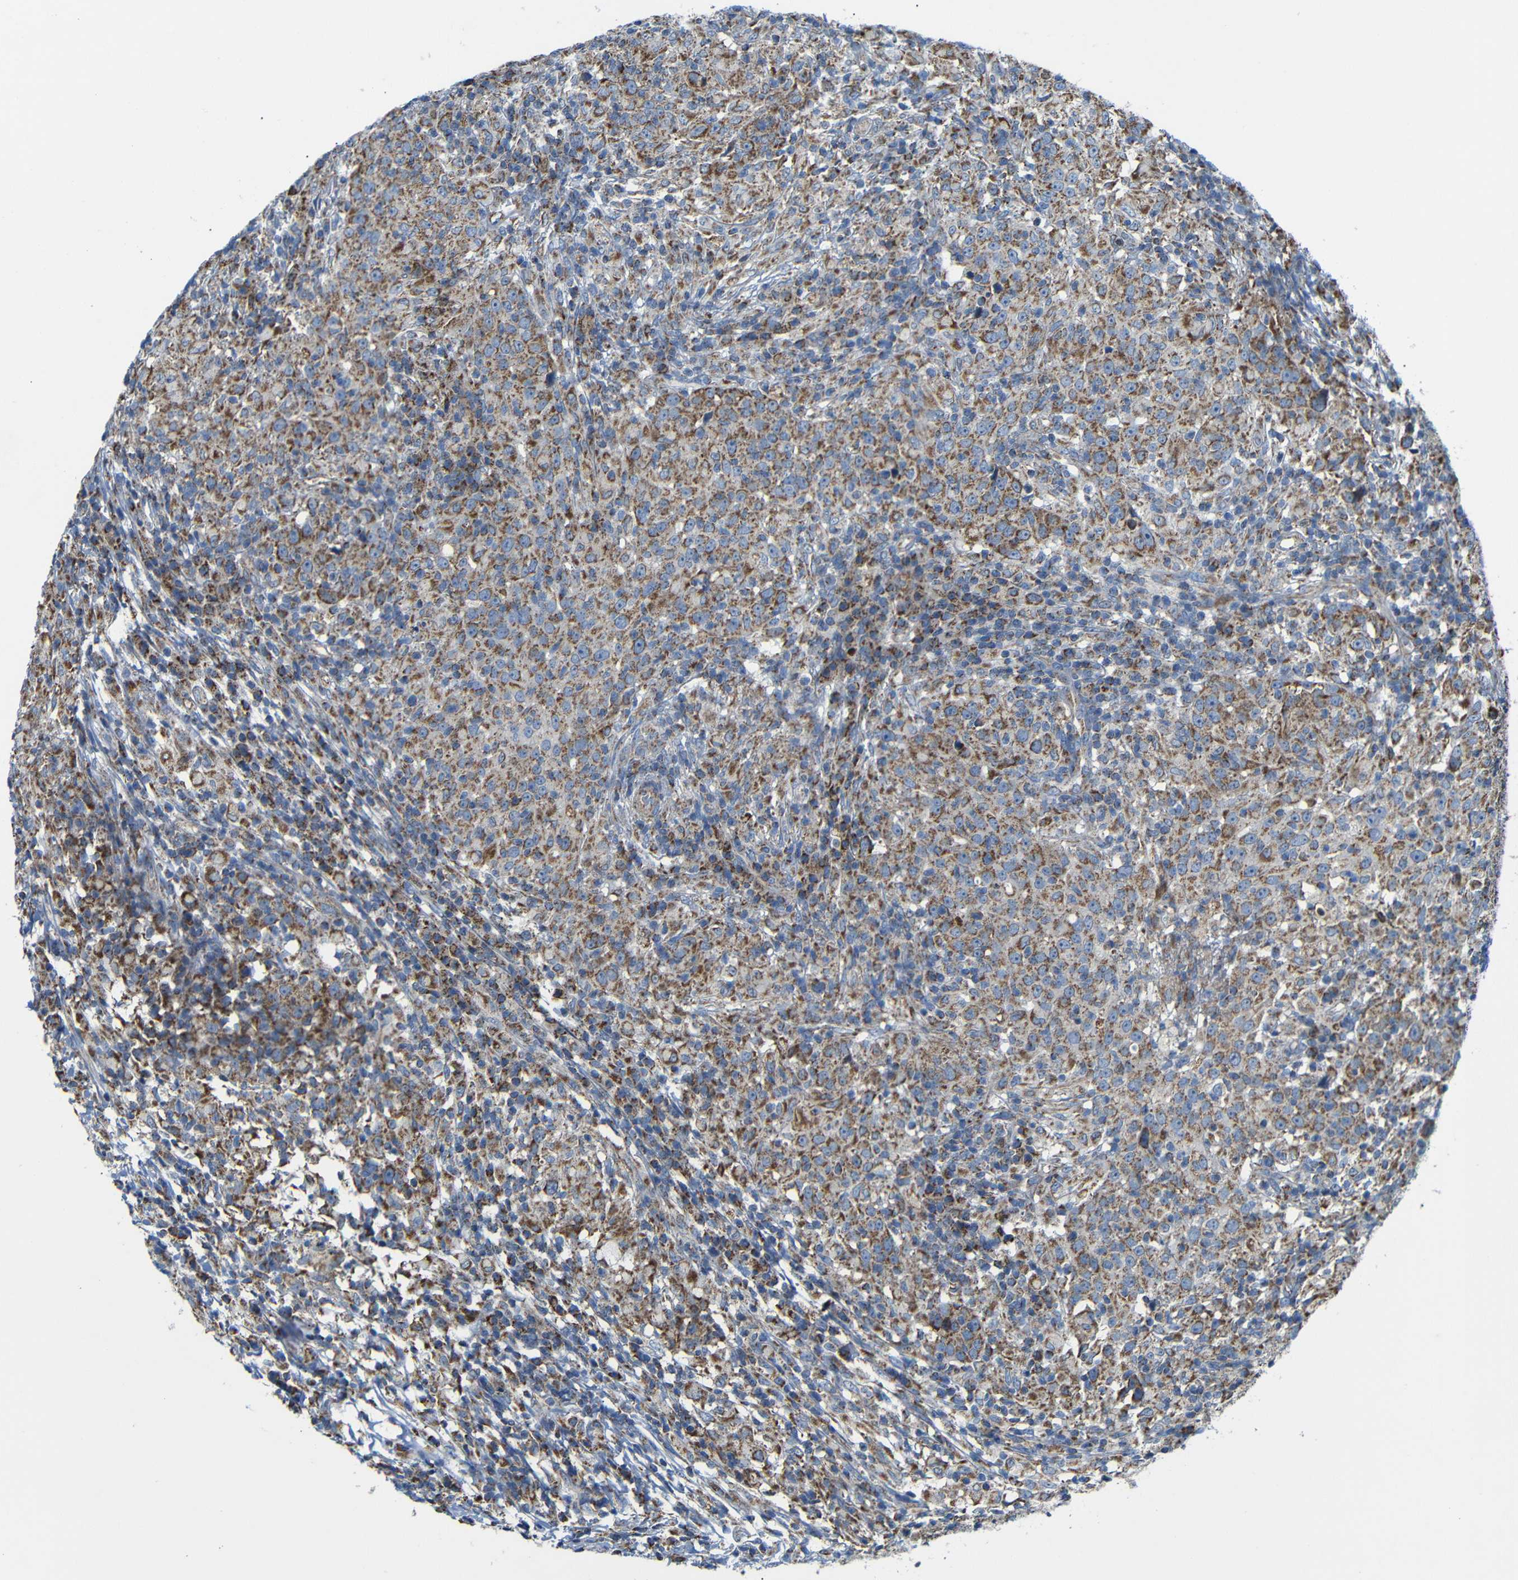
{"staining": {"intensity": "moderate", "quantity": ">75%", "location": "cytoplasmic/membranous"}, "tissue": "head and neck cancer", "cell_type": "Tumor cells", "image_type": "cancer", "snomed": [{"axis": "morphology", "description": "Adenocarcinoma, NOS"}, {"axis": "topography", "description": "Salivary gland"}, {"axis": "topography", "description": "Head-Neck"}], "caption": "Immunohistochemistry histopathology image of neoplastic tissue: human head and neck cancer stained using immunohistochemistry displays medium levels of moderate protein expression localized specifically in the cytoplasmic/membranous of tumor cells, appearing as a cytoplasmic/membranous brown color.", "gene": "FAM171B", "patient": {"sex": "female", "age": 65}}